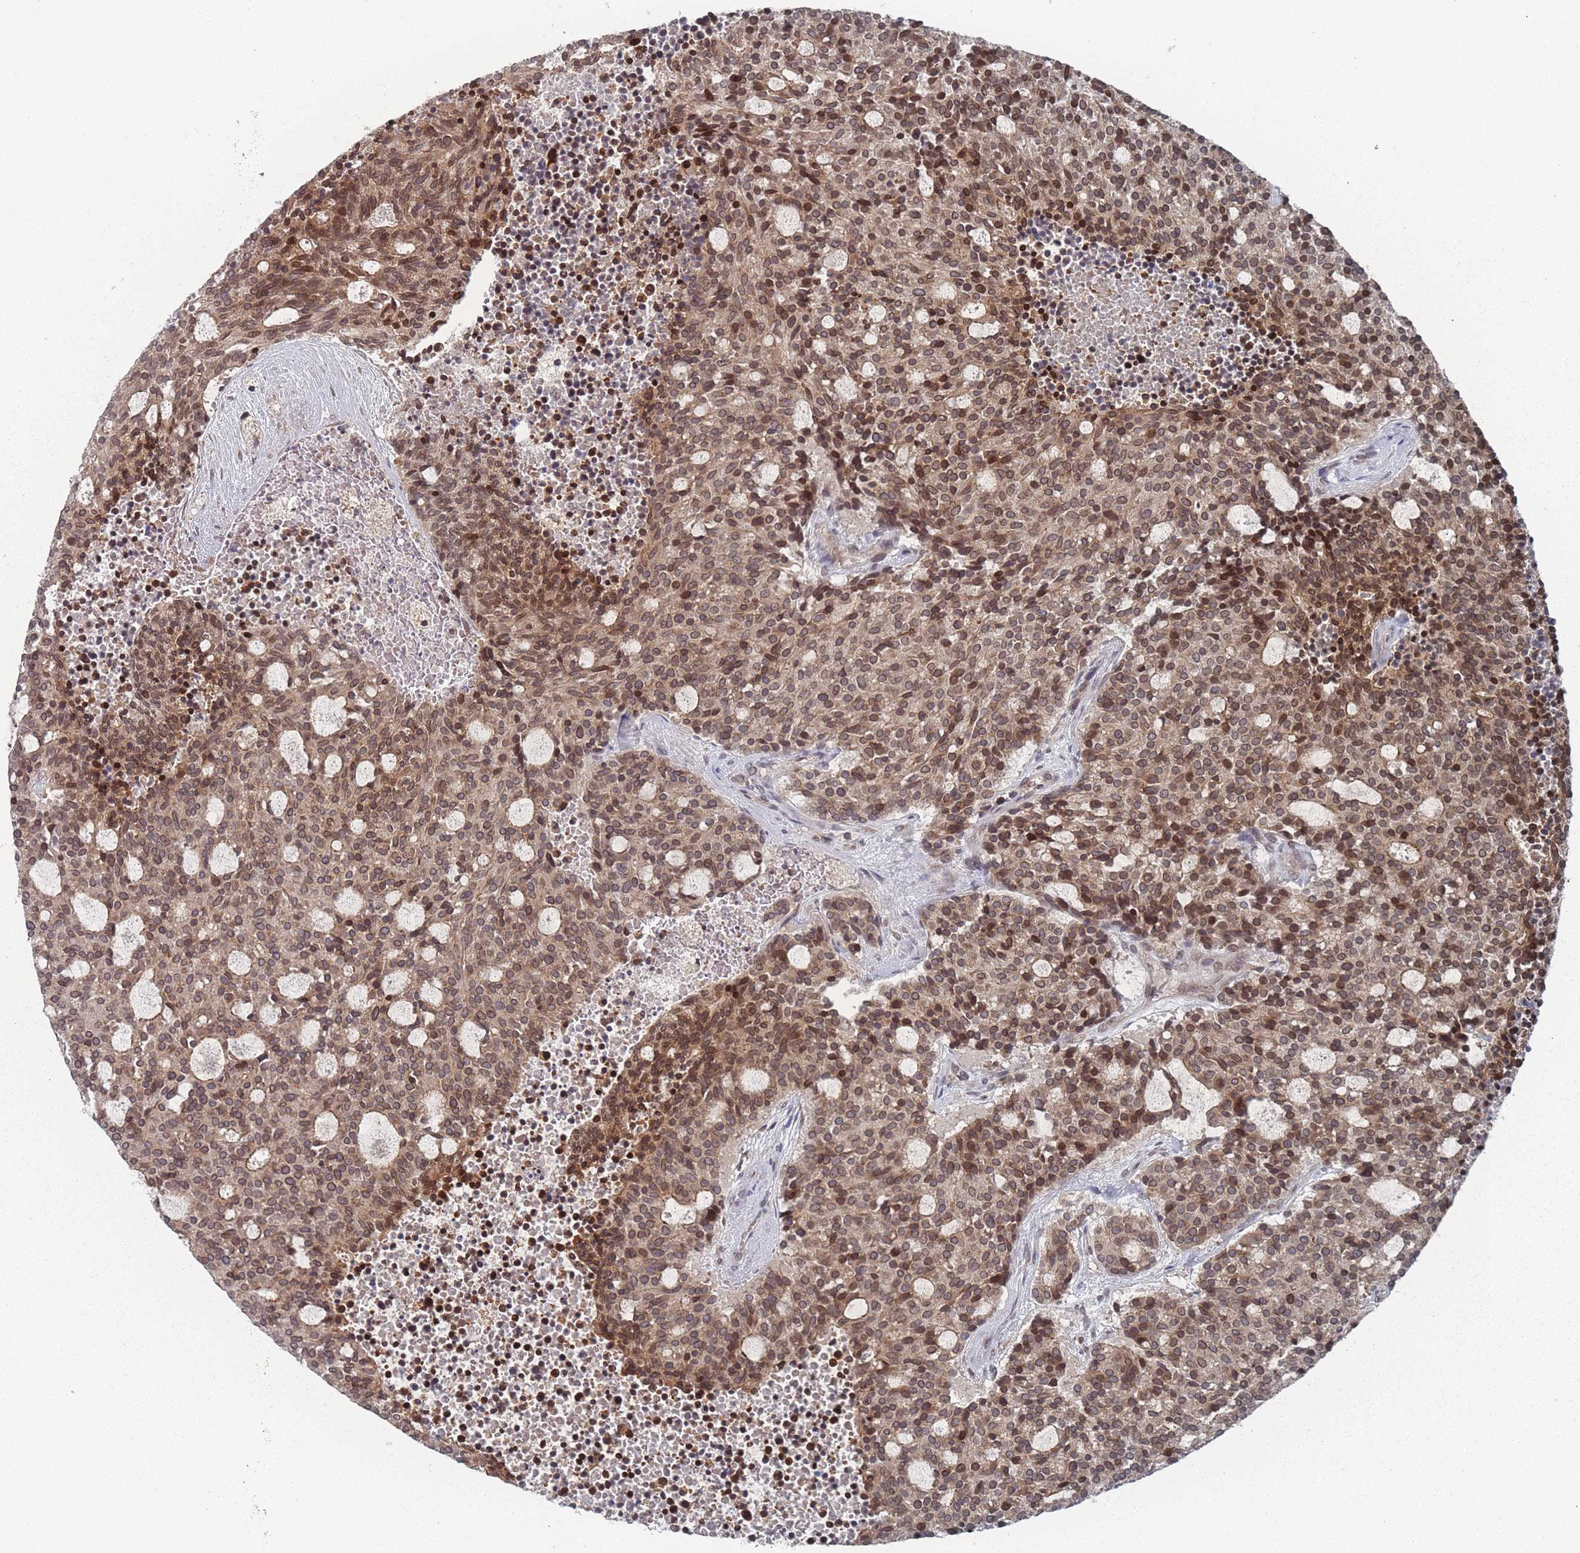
{"staining": {"intensity": "moderate", "quantity": ">75%", "location": "cytoplasmic/membranous,nuclear"}, "tissue": "carcinoid", "cell_type": "Tumor cells", "image_type": "cancer", "snomed": [{"axis": "morphology", "description": "Carcinoid, malignant, NOS"}, {"axis": "topography", "description": "Pancreas"}], "caption": "Tumor cells reveal medium levels of moderate cytoplasmic/membranous and nuclear positivity in approximately >75% of cells in human carcinoid.", "gene": "TBC1D25", "patient": {"sex": "female", "age": 54}}